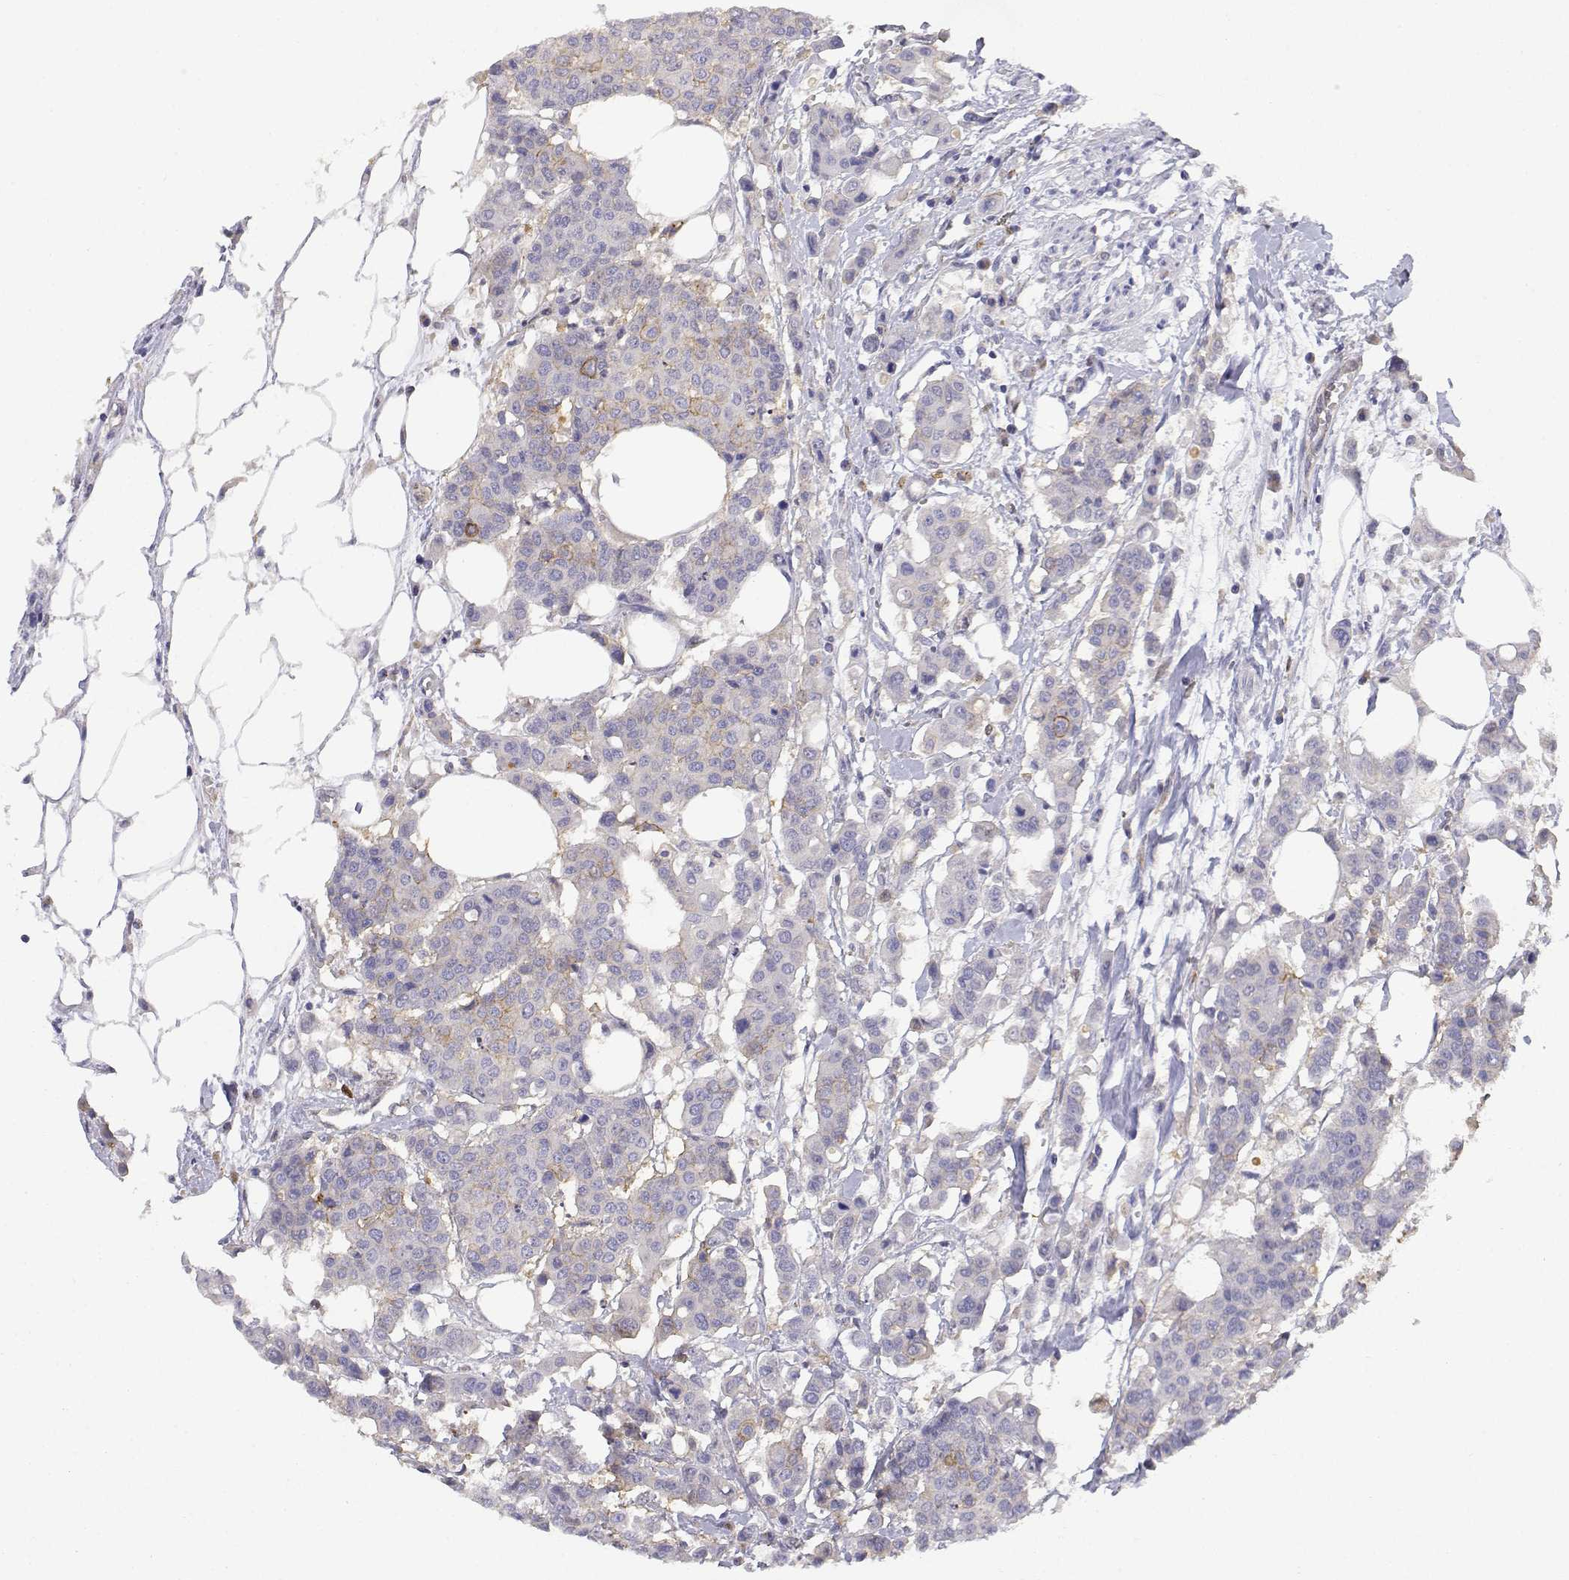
{"staining": {"intensity": "weak", "quantity": "<25%", "location": "cytoplasmic/membranous"}, "tissue": "carcinoid", "cell_type": "Tumor cells", "image_type": "cancer", "snomed": [{"axis": "morphology", "description": "Carcinoid, malignant, NOS"}, {"axis": "topography", "description": "Colon"}], "caption": "The histopathology image reveals no significant expression in tumor cells of carcinoid (malignant).", "gene": "ADA", "patient": {"sex": "male", "age": 81}}